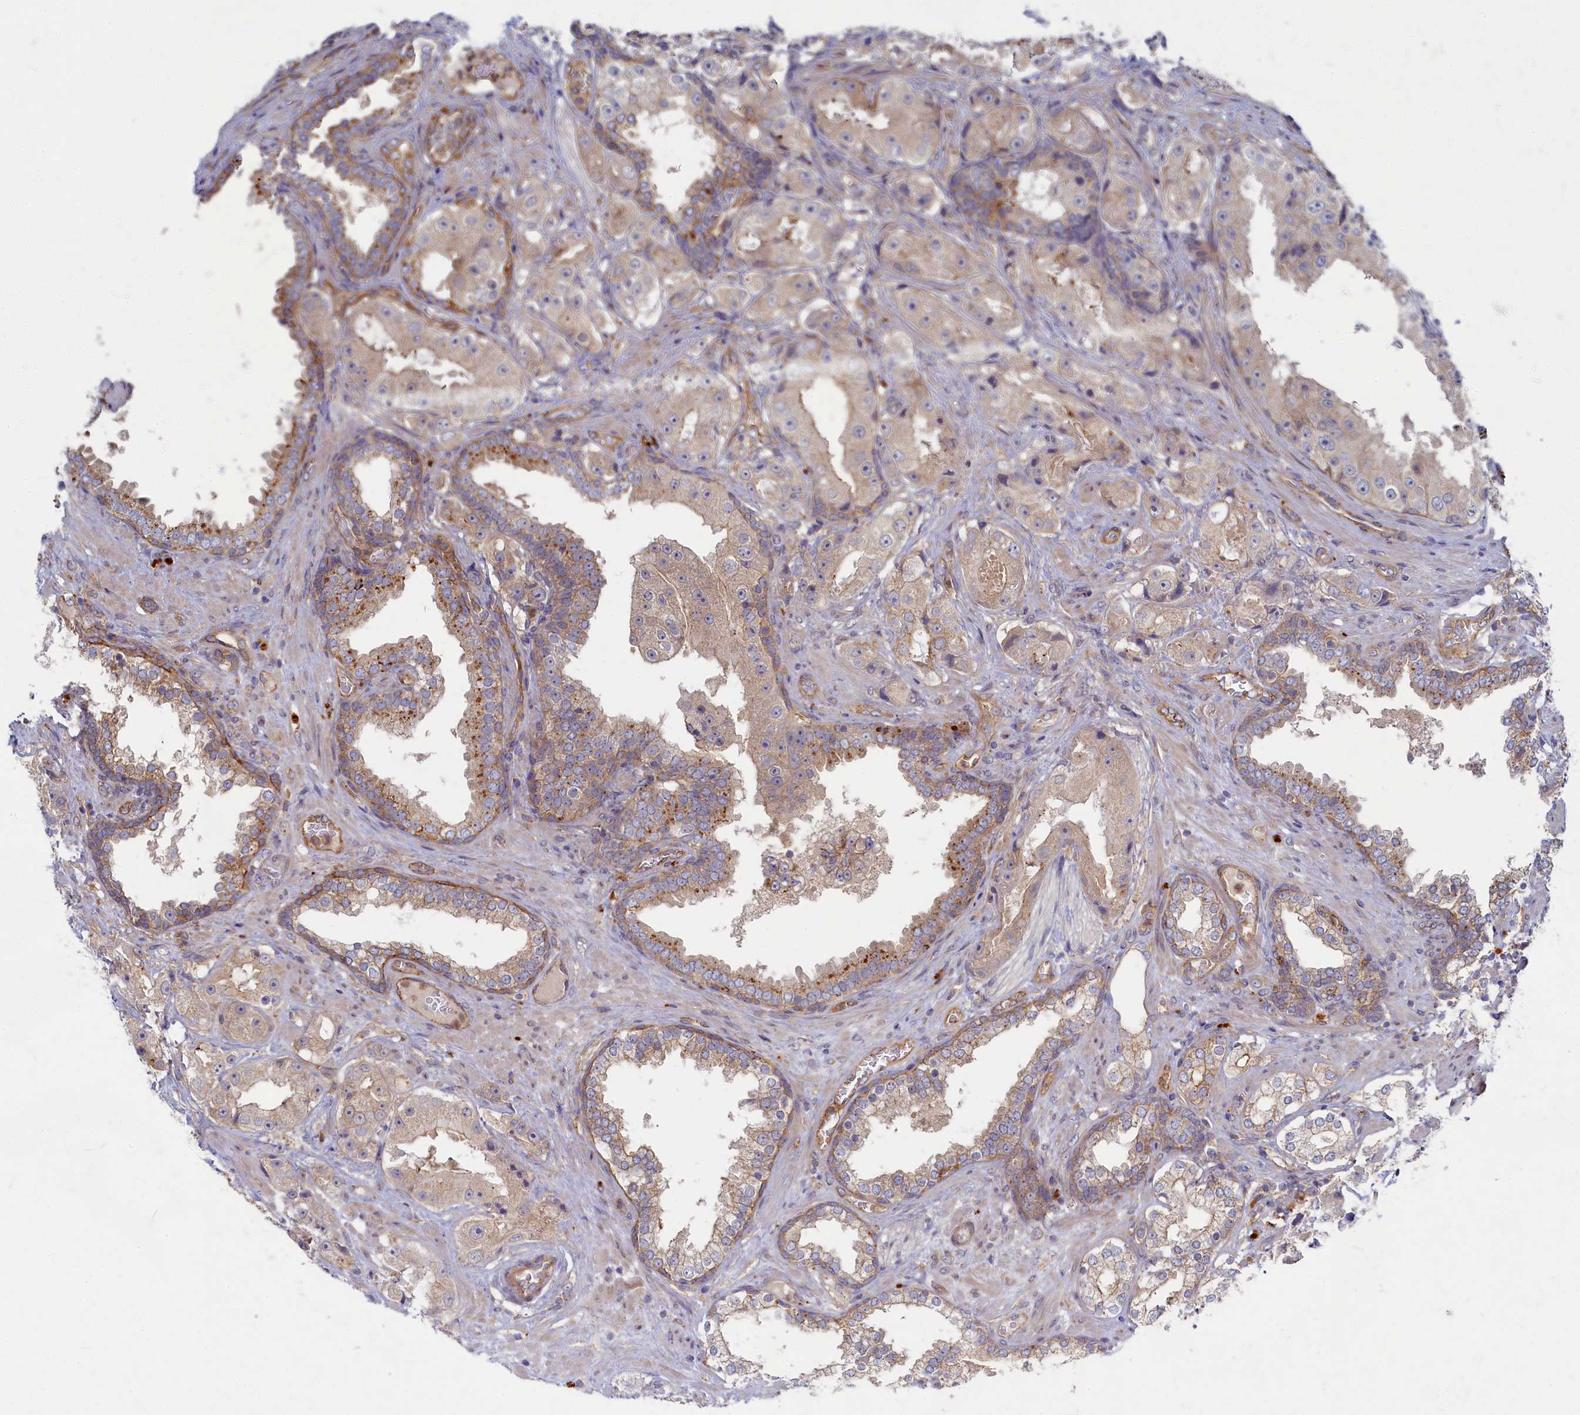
{"staining": {"intensity": "negative", "quantity": "none", "location": "none"}, "tissue": "prostate cancer", "cell_type": "Tumor cells", "image_type": "cancer", "snomed": [{"axis": "morphology", "description": "Adenocarcinoma, High grade"}, {"axis": "topography", "description": "Prostate"}], "caption": "Photomicrograph shows no significant protein expression in tumor cells of prostate cancer (high-grade adenocarcinoma).", "gene": "PSMG2", "patient": {"sex": "male", "age": 73}}